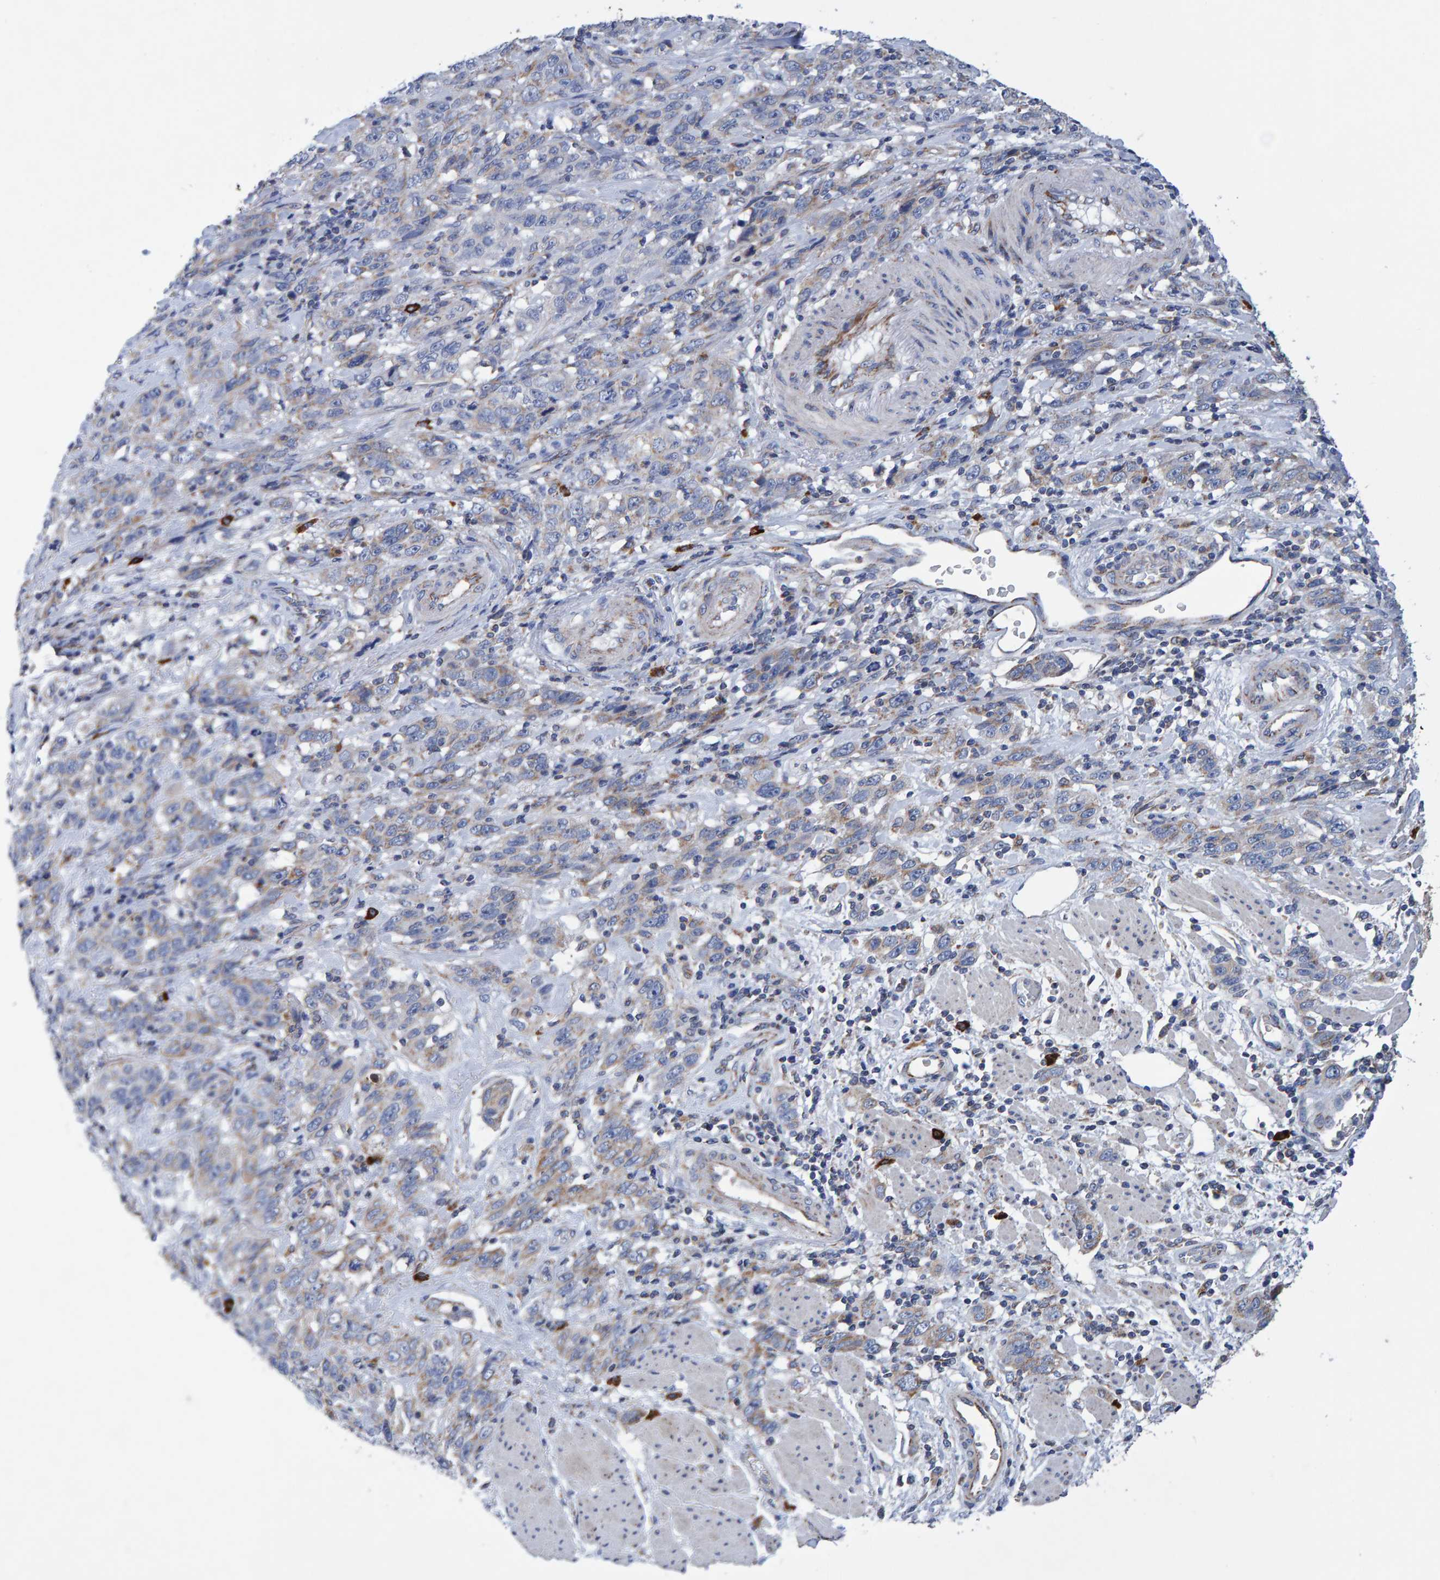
{"staining": {"intensity": "negative", "quantity": "none", "location": "none"}, "tissue": "stomach cancer", "cell_type": "Tumor cells", "image_type": "cancer", "snomed": [{"axis": "morphology", "description": "Adenocarcinoma, NOS"}, {"axis": "topography", "description": "Stomach"}], "caption": "Micrograph shows no significant protein positivity in tumor cells of stomach cancer.", "gene": "EFR3A", "patient": {"sex": "male", "age": 48}}